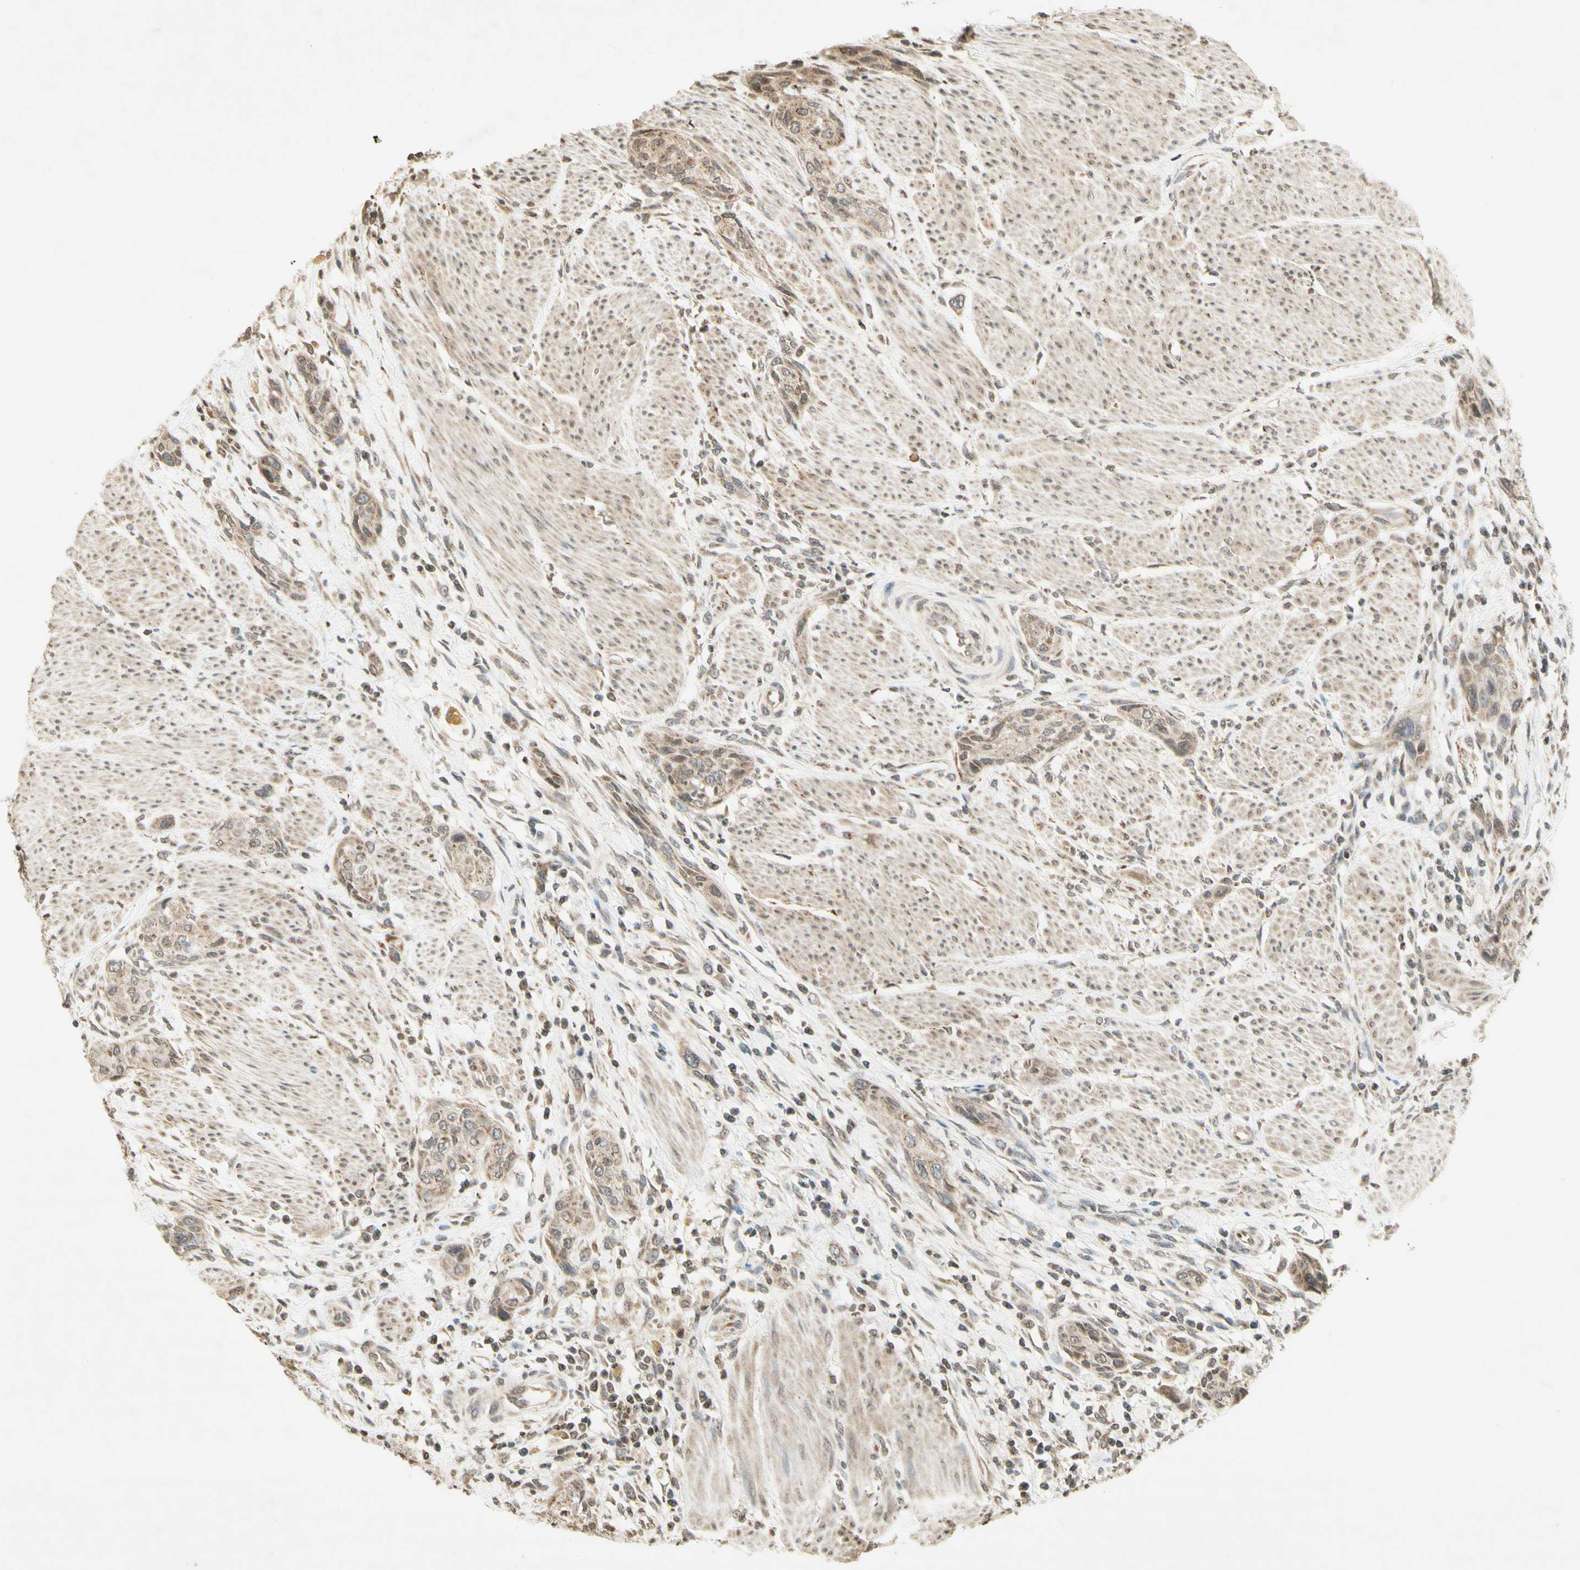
{"staining": {"intensity": "weak", "quantity": ">75%", "location": "cytoplasmic/membranous"}, "tissue": "urothelial cancer", "cell_type": "Tumor cells", "image_type": "cancer", "snomed": [{"axis": "morphology", "description": "Urothelial carcinoma, High grade"}, {"axis": "topography", "description": "Urinary bladder"}], "caption": "High-power microscopy captured an IHC micrograph of urothelial carcinoma (high-grade), revealing weak cytoplasmic/membranous staining in about >75% of tumor cells.", "gene": "CCNI", "patient": {"sex": "male", "age": 35}}